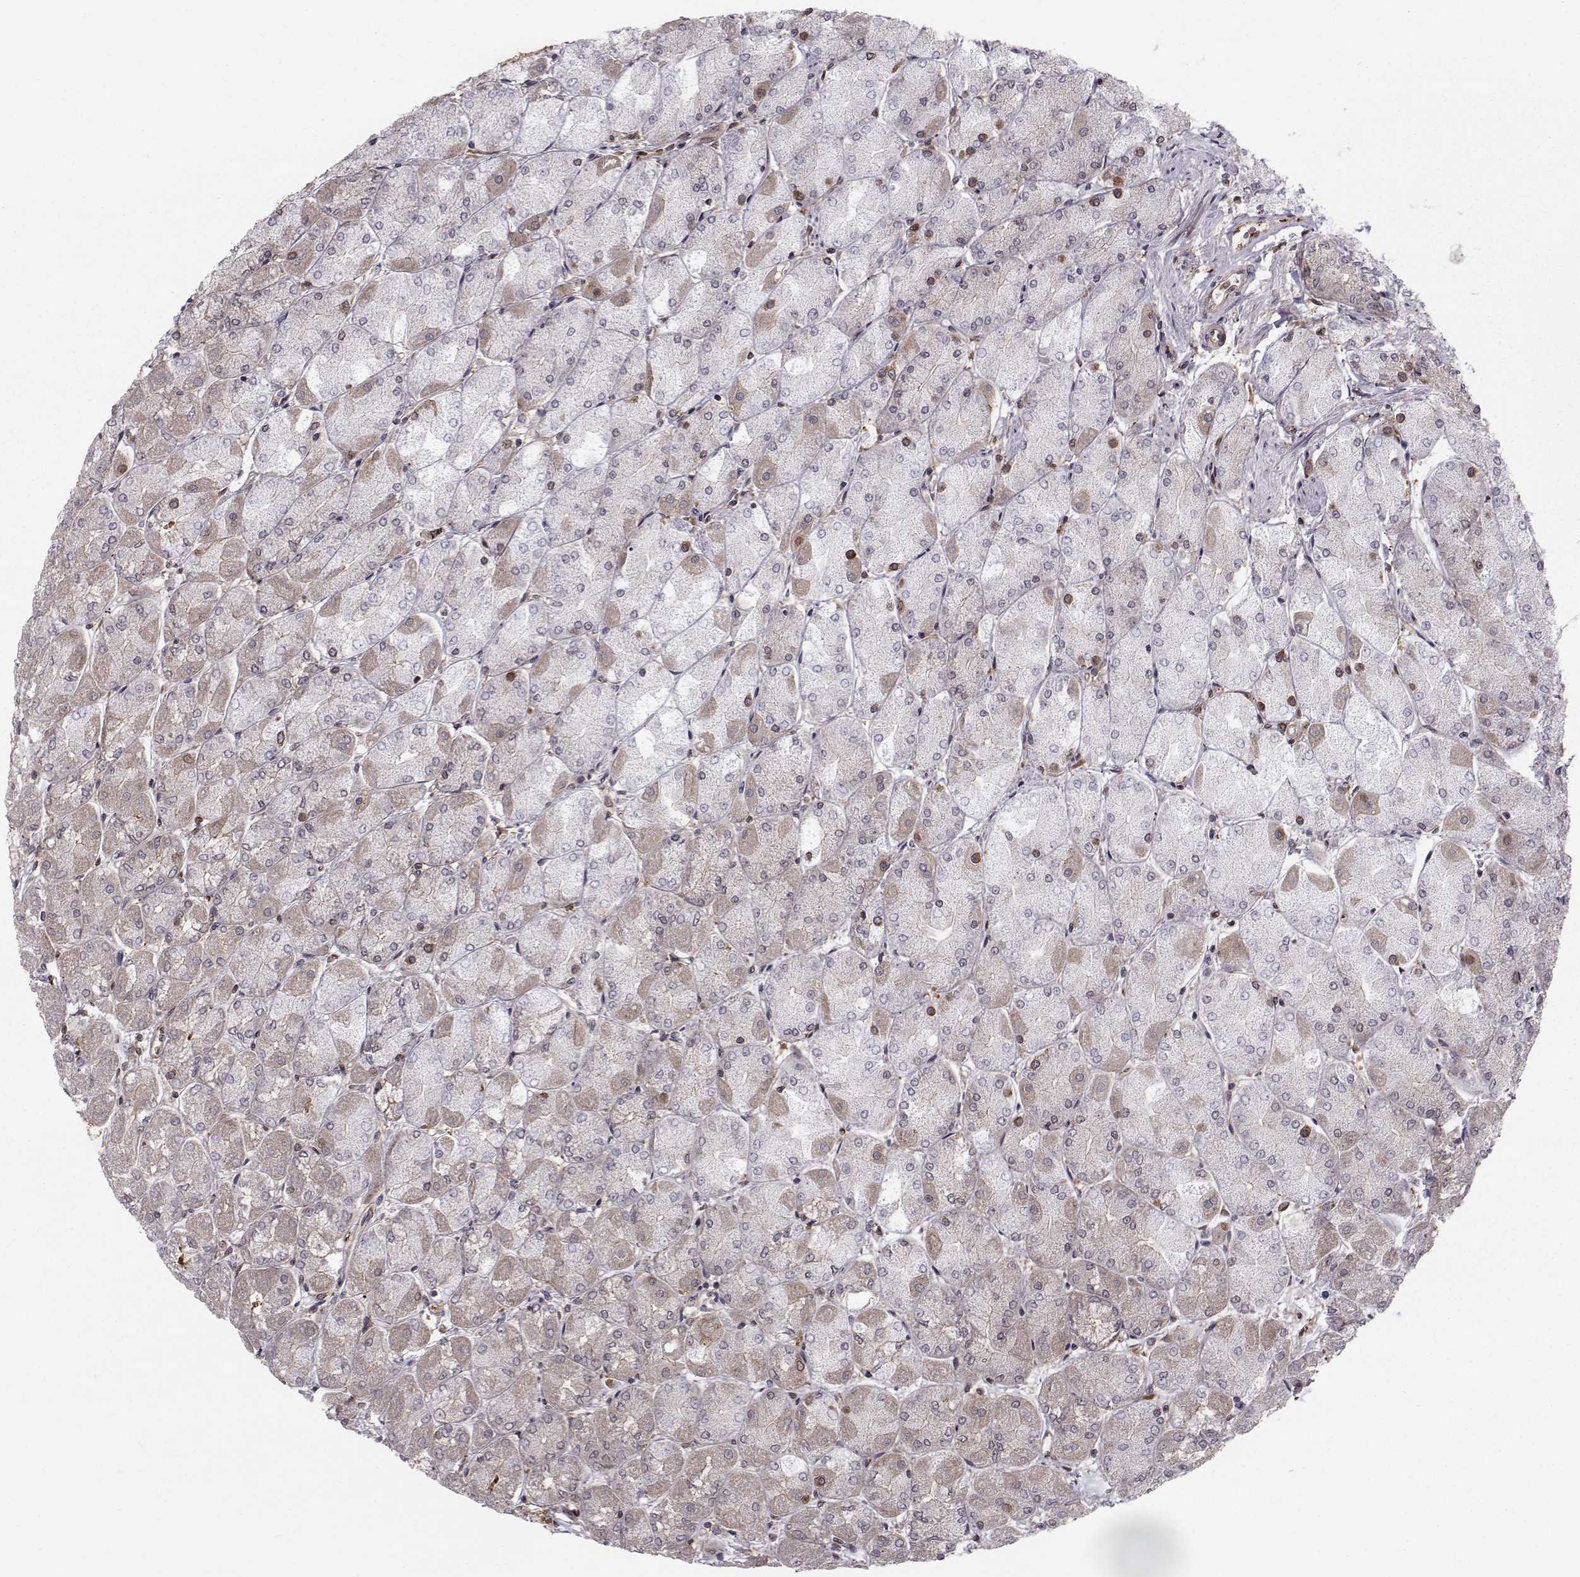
{"staining": {"intensity": "moderate", "quantity": "<25%", "location": "cytoplasmic/membranous"}, "tissue": "stomach", "cell_type": "Glandular cells", "image_type": "normal", "snomed": [{"axis": "morphology", "description": "Normal tissue, NOS"}, {"axis": "topography", "description": "Stomach, upper"}], "caption": "Approximately <25% of glandular cells in unremarkable stomach demonstrate moderate cytoplasmic/membranous protein positivity as visualized by brown immunohistochemical staining.", "gene": "HSP90AB1", "patient": {"sex": "male", "age": 60}}